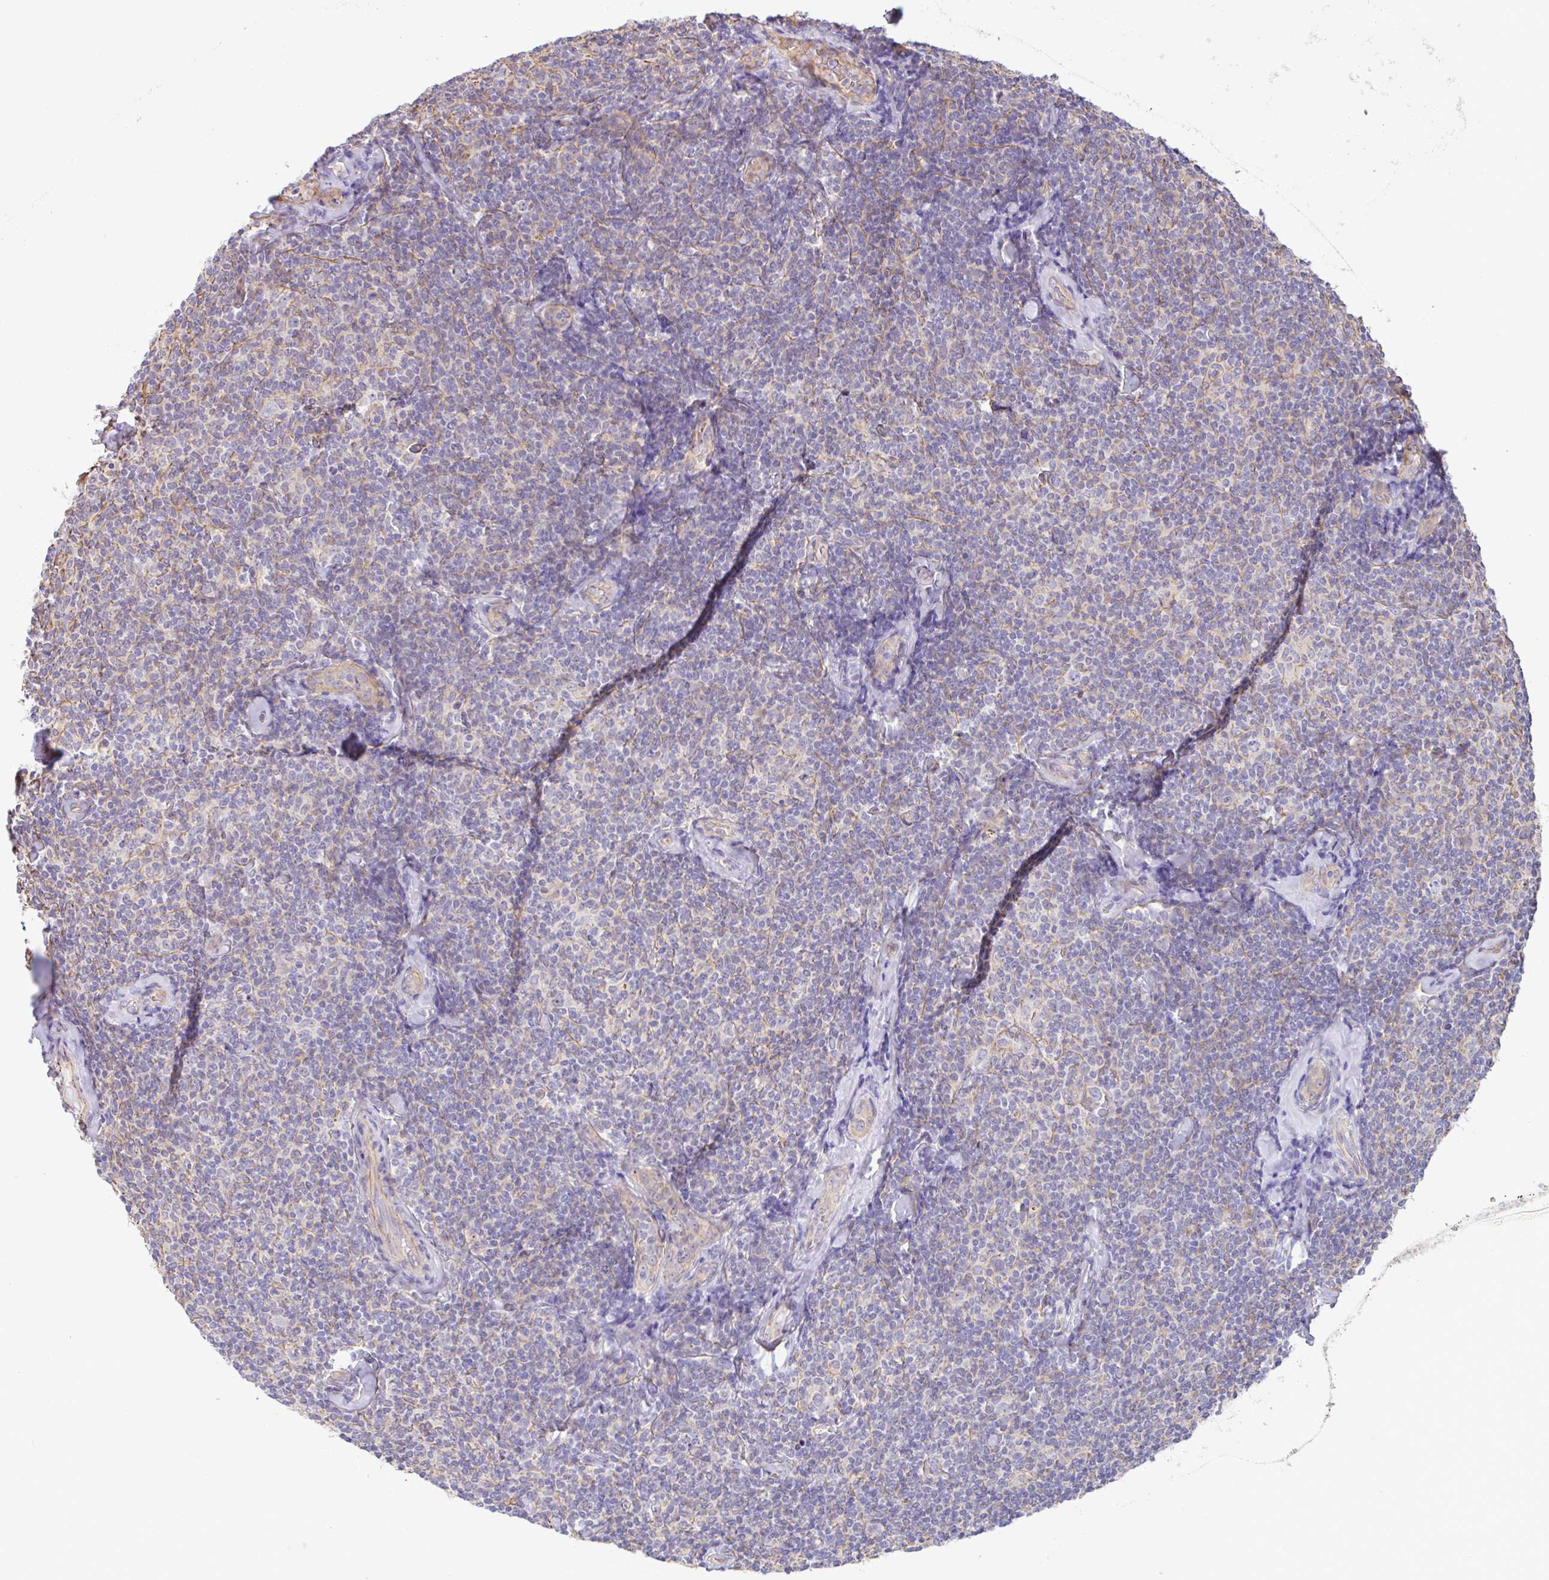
{"staining": {"intensity": "negative", "quantity": "none", "location": "none"}, "tissue": "lymphoma", "cell_type": "Tumor cells", "image_type": "cancer", "snomed": [{"axis": "morphology", "description": "Malignant lymphoma, non-Hodgkin's type, Low grade"}, {"axis": "topography", "description": "Lymph node"}], "caption": "Protein analysis of malignant lymphoma, non-Hodgkin's type (low-grade) shows no significant expression in tumor cells. Nuclei are stained in blue.", "gene": "PLCD4", "patient": {"sex": "female", "age": 56}}